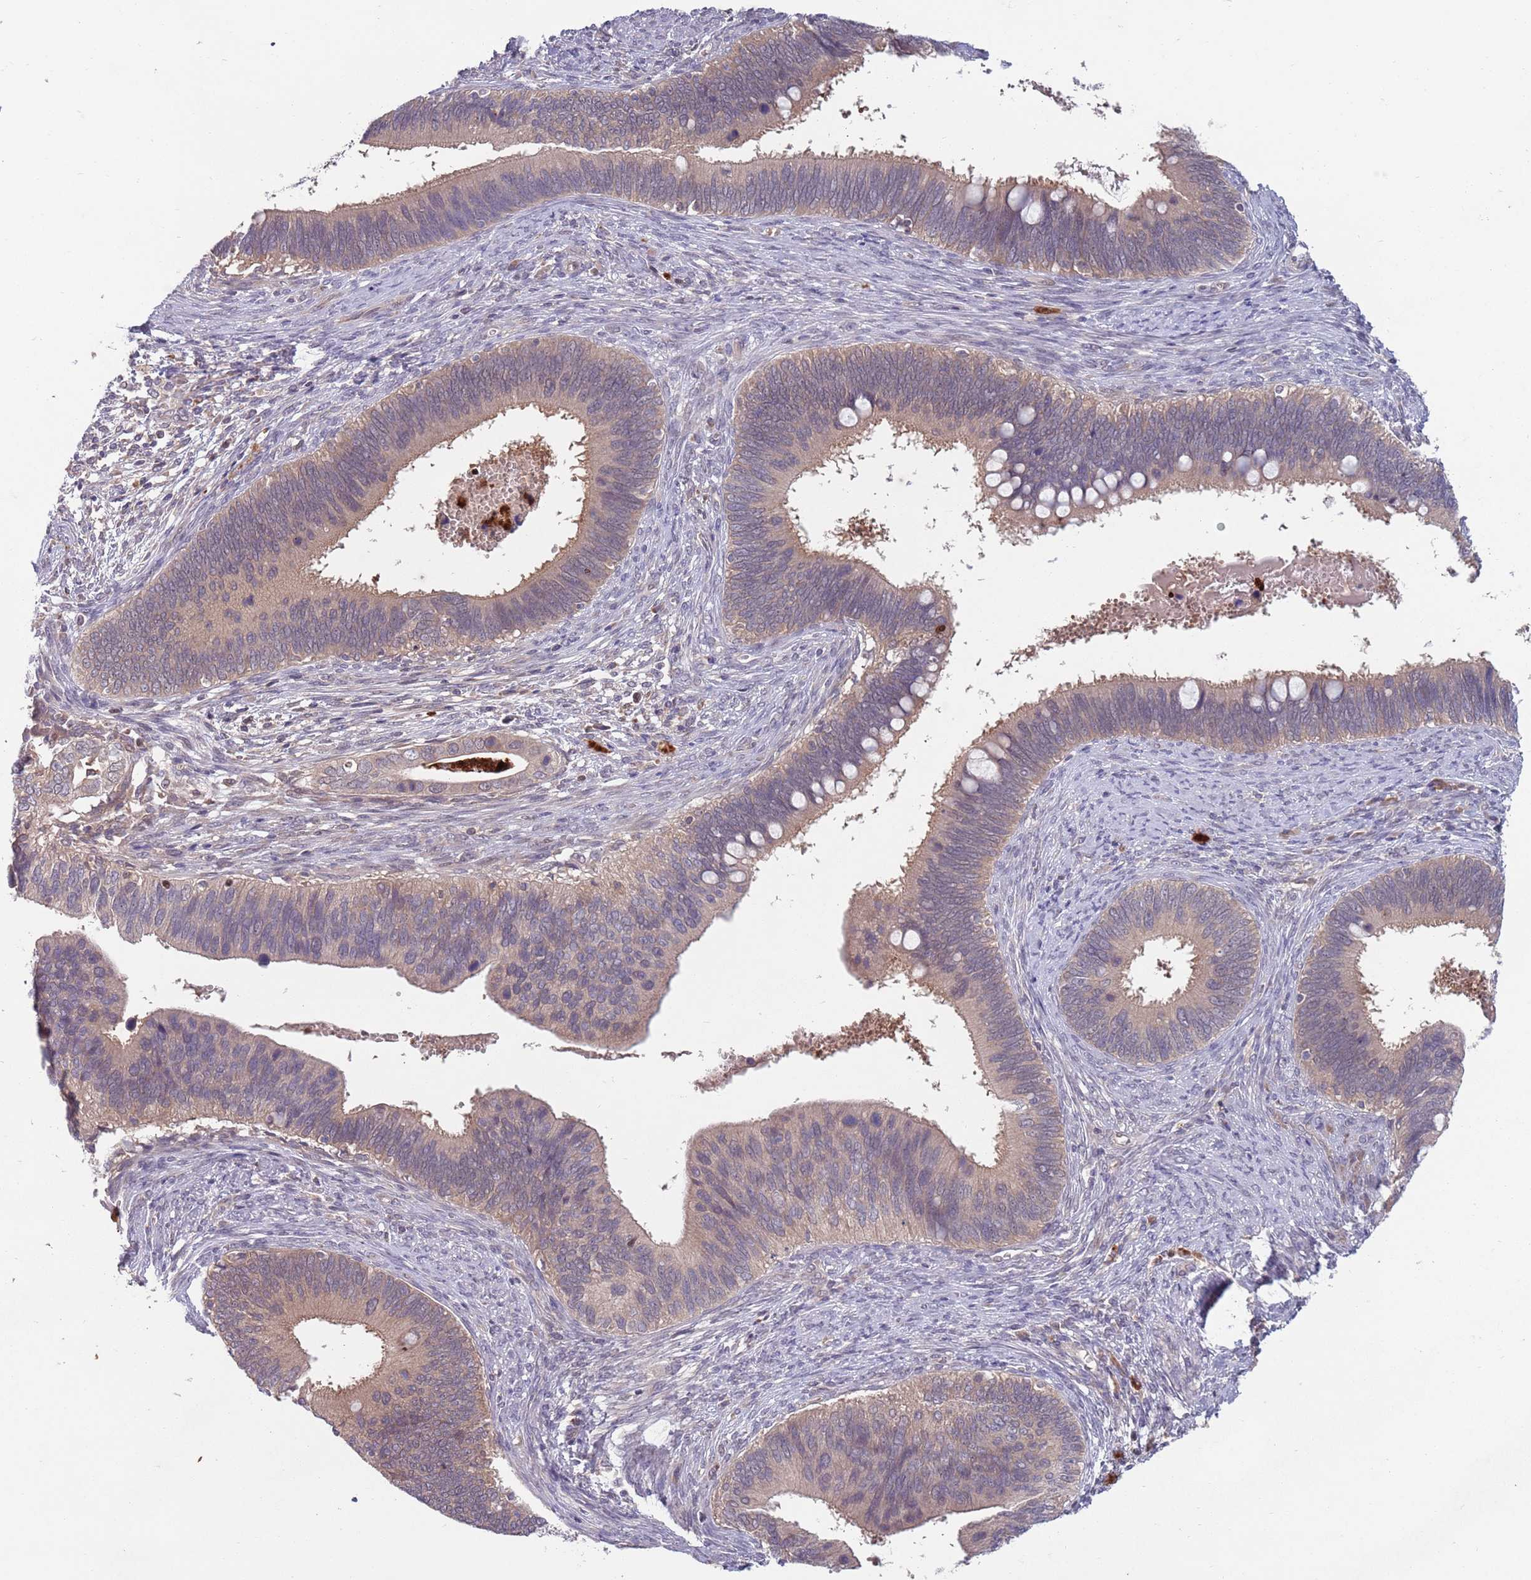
{"staining": {"intensity": "weak", "quantity": "25%-75%", "location": "cytoplasmic/membranous"}, "tissue": "cervical cancer", "cell_type": "Tumor cells", "image_type": "cancer", "snomed": [{"axis": "morphology", "description": "Adenocarcinoma, NOS"}, {"axis": "topography", "description": "Cervix"}], "caption": "The image reveals staining of cervical cancer, revealing weak cytoplasmic/membranous protein positivity (brown color) within tumor cells.", "gene": "TYW1", "patient": {"sex": "female", "age": 42}}